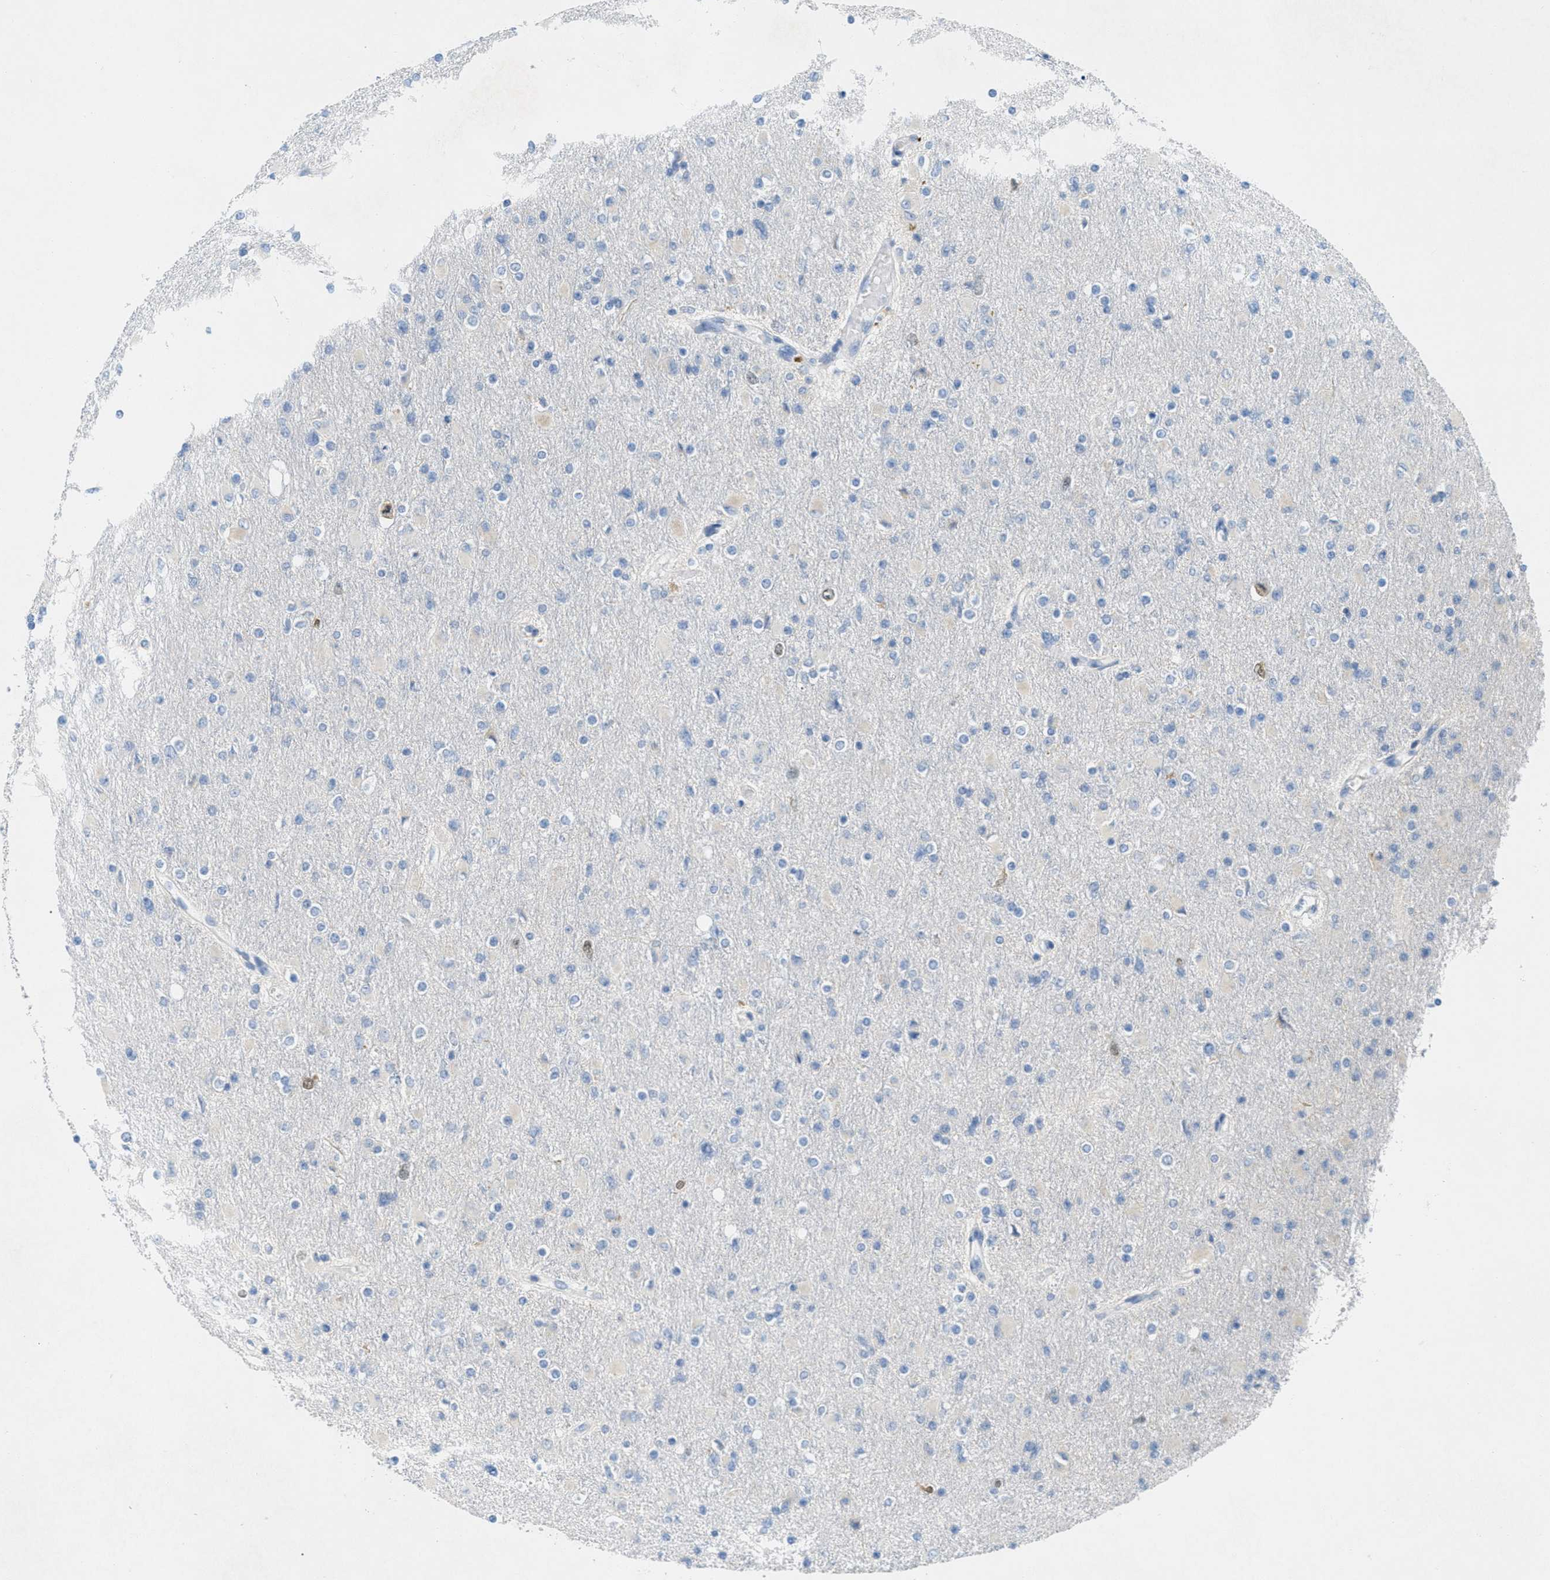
{"staining": {"intensity": "negative", "quantity": "none", "location": "none"}, "tissue": "glioma", "cell_type": "Tumor cells", "image_type": "cancer", "snomed": [{"axis": "morphology", "description": "Glioma, malignant, High grade"}, {"axis": "topography", "description": "Cerebral cortex"}], "caption": "Immunohistochemistry photomicrograph of neoplastic tissue: human malignant high-grade glioma stained with DAB (3,3'-diaminobenzidine) shows no significant protein expression in tumor cells.", "gene": "ORC6", "patient": {"sex": "female", "age": 36}}